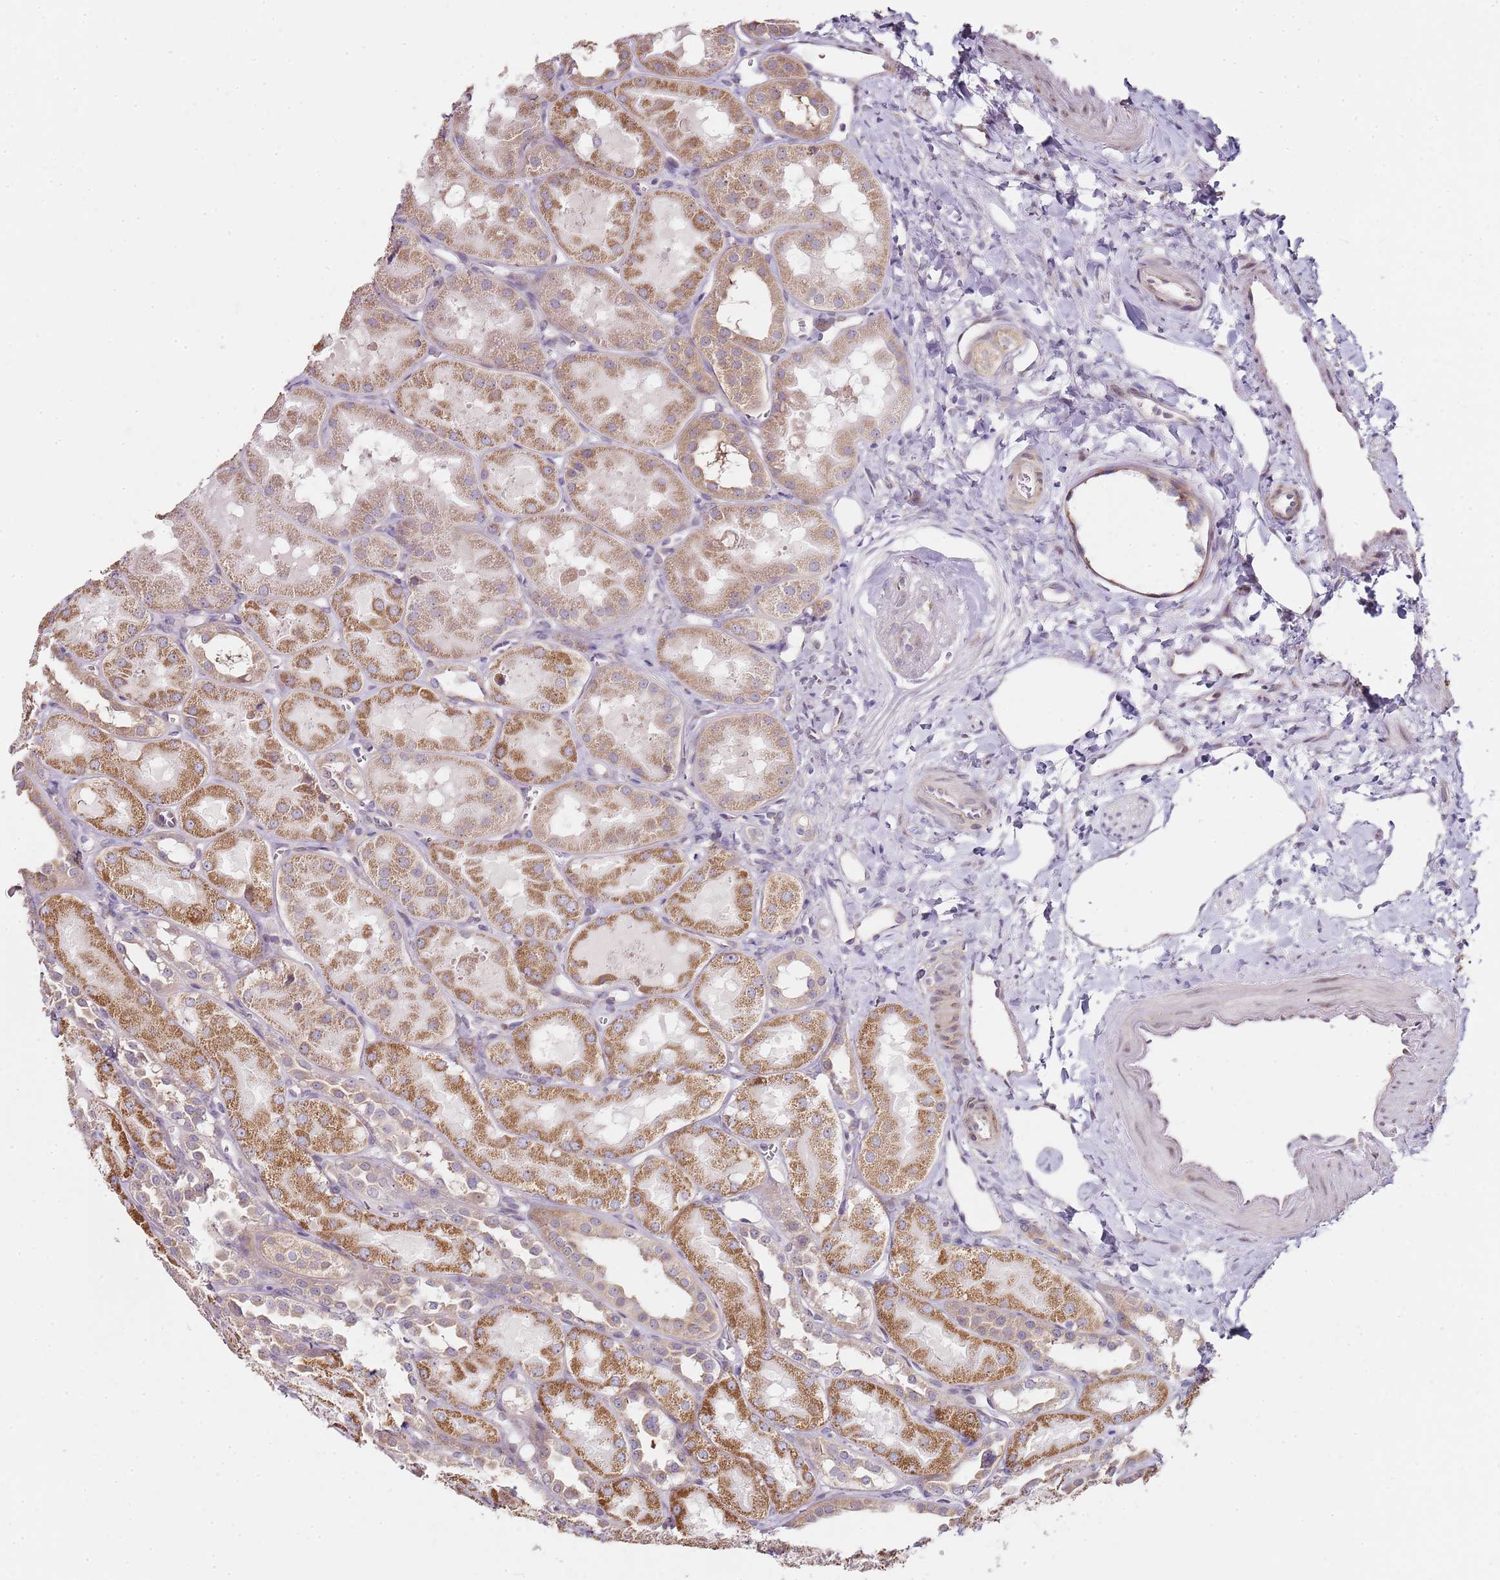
{"staining": {"intensity": "negative", "quantity": "none", "location": "none"}, "tissue": "kidney", "cell_type": "Cells in glomeruli", "image_type": "normal", "snomed": [{"axis": "morphology", "description": "Normal tissue, NOS"}, {"axis": "topography", "description": "Kidney"}, {"axis": "topography", "description": "Urinary bladder"}], "caption": "Kidney stained for a protein using IHC exhibits no staining cells in glomeruli.", "gene": "TBC1D9", "patient": {"sex": "male", "age": 16}}